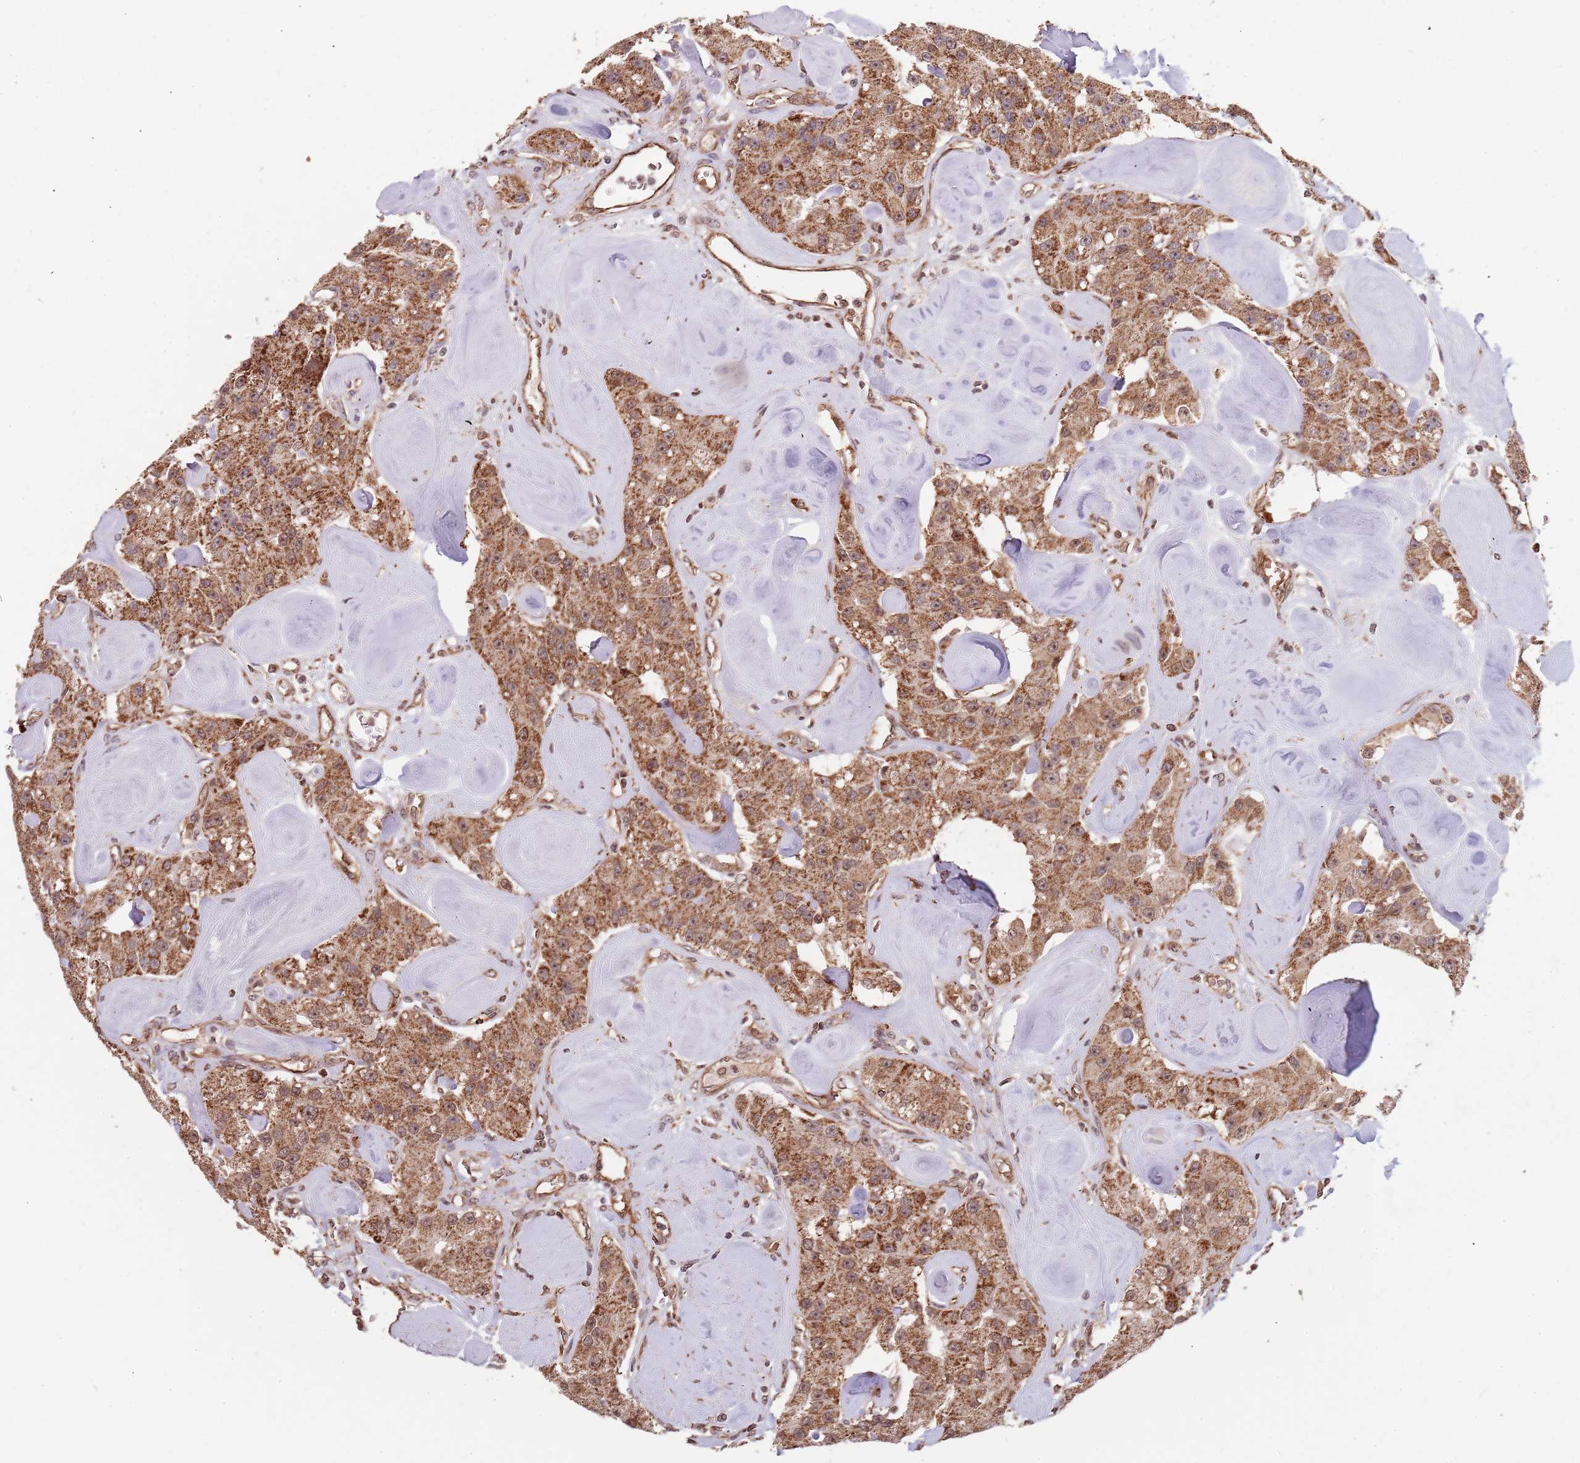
{"staining": {"intensity": "moderate", "quantity": ">75%", "location": "cytoplasmic/membranous"}, "tissue": "carcinoid", "cell_type": "Tumor cells", "image_type": "cancer", "snomed": [{"axis": "morphology", "description": "Carcinoid, malignant, NOS"}, {"axis": "topography", "description": "Pancreas"}], "caption": "Moderate cytoplasmic/membranous protein positivity is identified in about >75% of tumor cells in malignant carcinoid.", "gene": "DCHS1", "patient": {"sex": "male", "age": 41}}